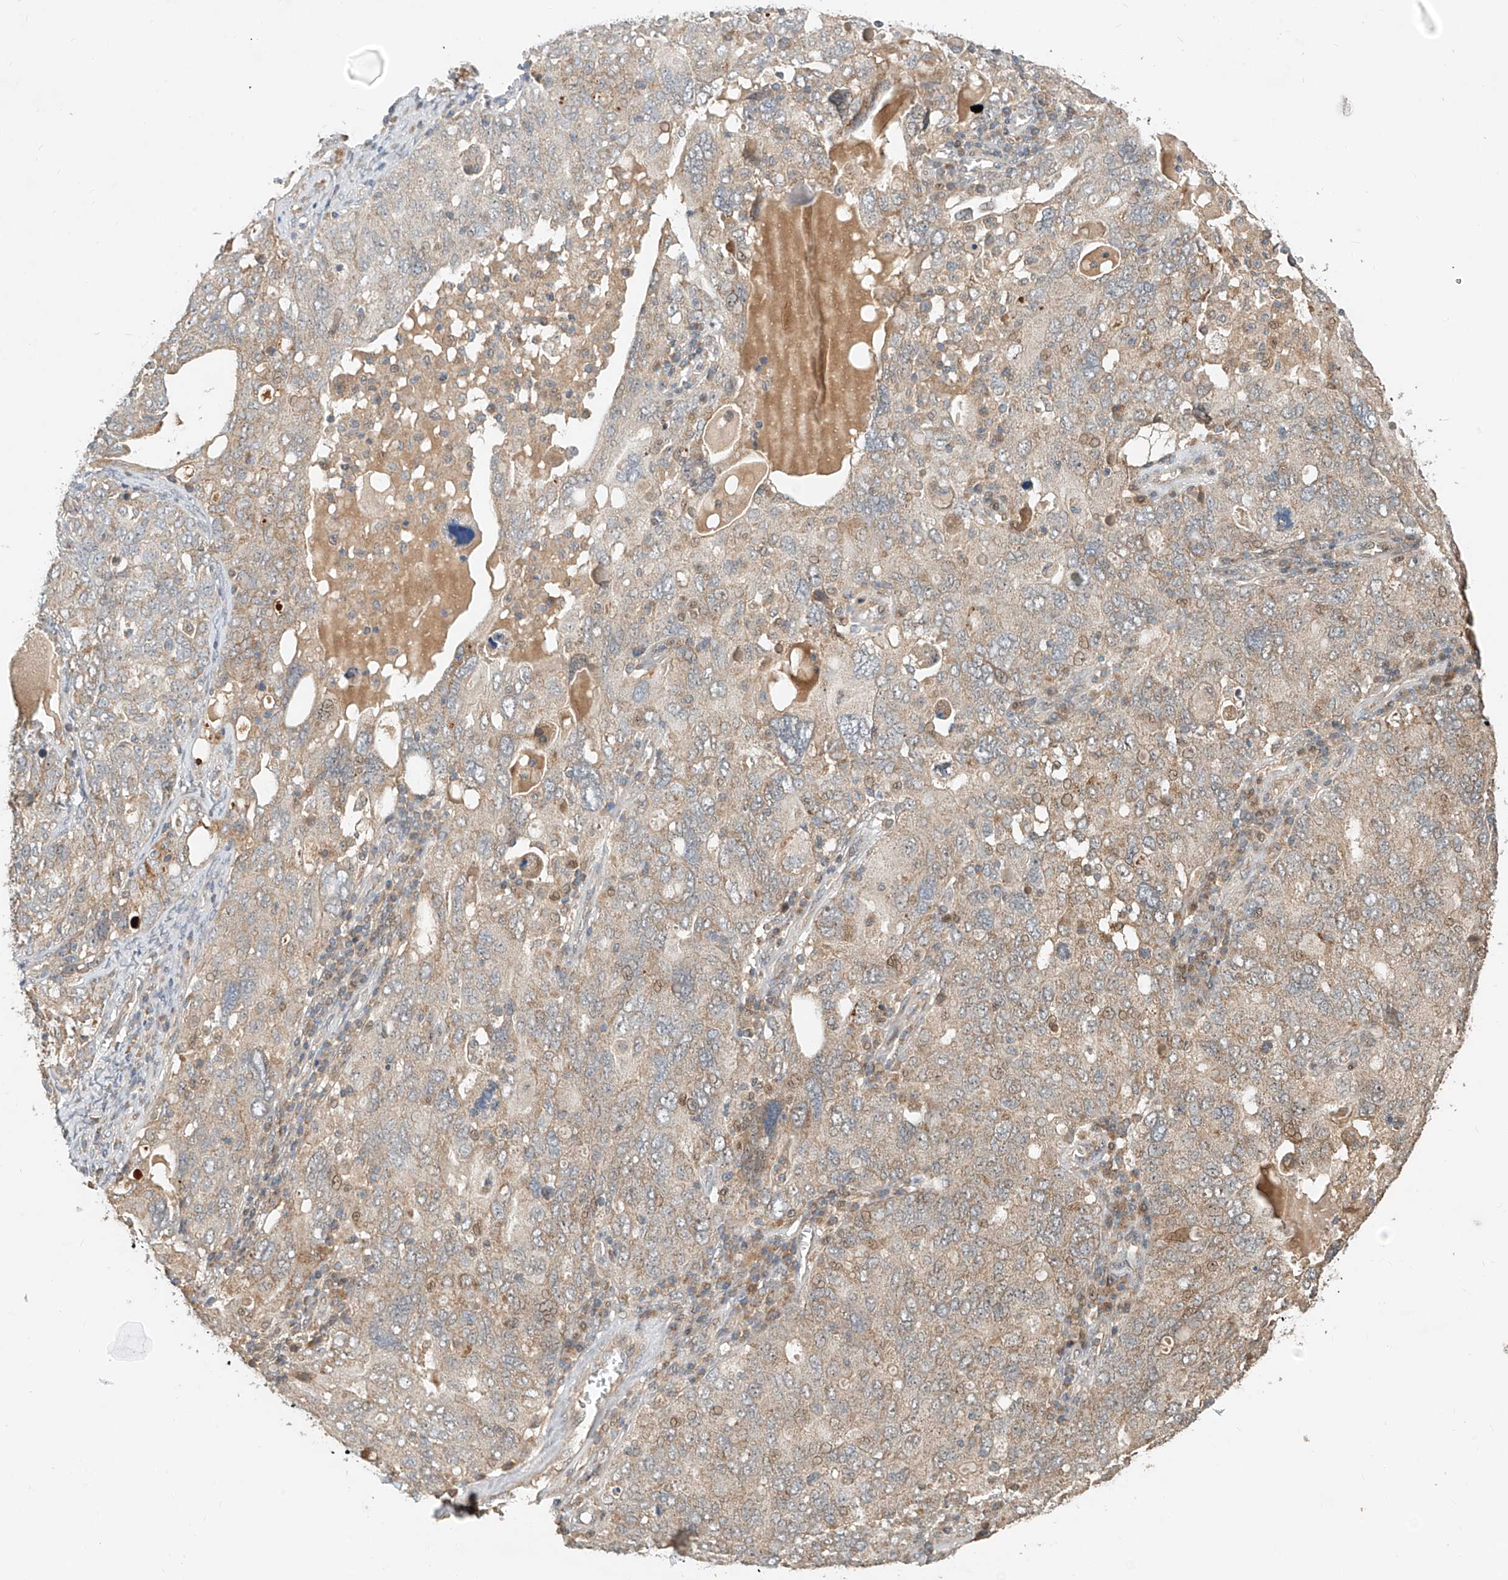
{"staining": {"intensity": "weak", "quantity": "<25%", "location": "cytoplasmic/membranous"}, "tissue": "ovarian cancer", "cell_type": "Tumor cells", "image_type": "cancer", "snomed": [{"axis": "morphology", "description": "Carcinoma, endometroid"}, {"axis": "topography", "description": "Ovary"}], "caption": "A micrograph of ovarian cancer (endometroid carcinoma) stained for a protein displays no brown staining in tumor cells.", "gene": "TMEM61", "patient": {"sex": "female", "age": 62}}